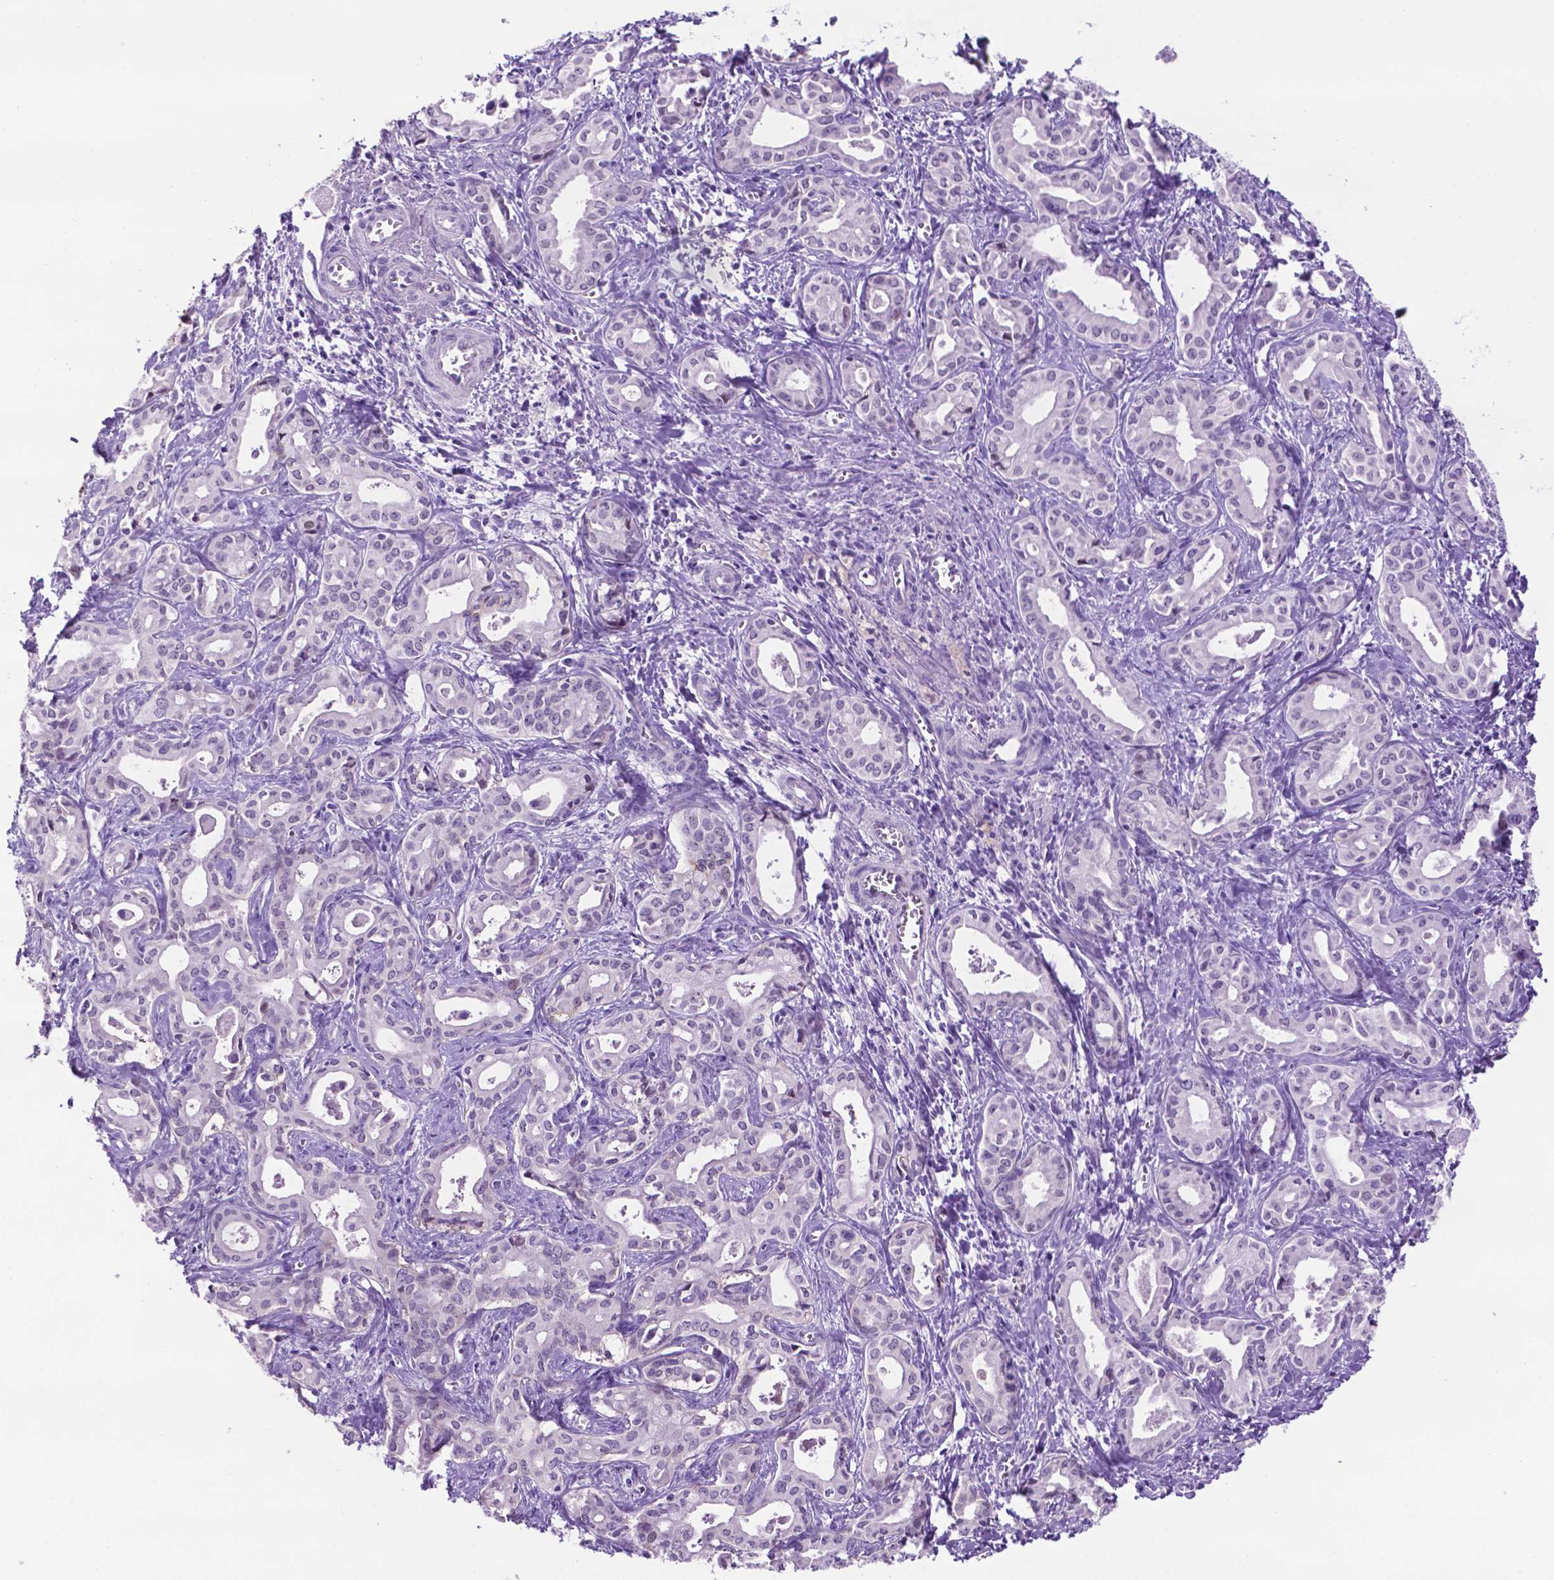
{"staining": {"intensity": "negative", "quantity": "none", "location": "none"}, "tissue": "liver cancer", "cell_type": "Tumor cells", "image_type": "cancer", "snomed": [{"axis": "morphology", "description": "Cholangiocarcinoma"}, {"axis": "topography", "description": "Liver"}], "caption": "Human liver cancer (cholangiocarcinoma) stained for a protein using IHC exhibits no expression in tumor cells.", "gene": "TACSTD2", "patient": {"sex": "female", "age": 65}}